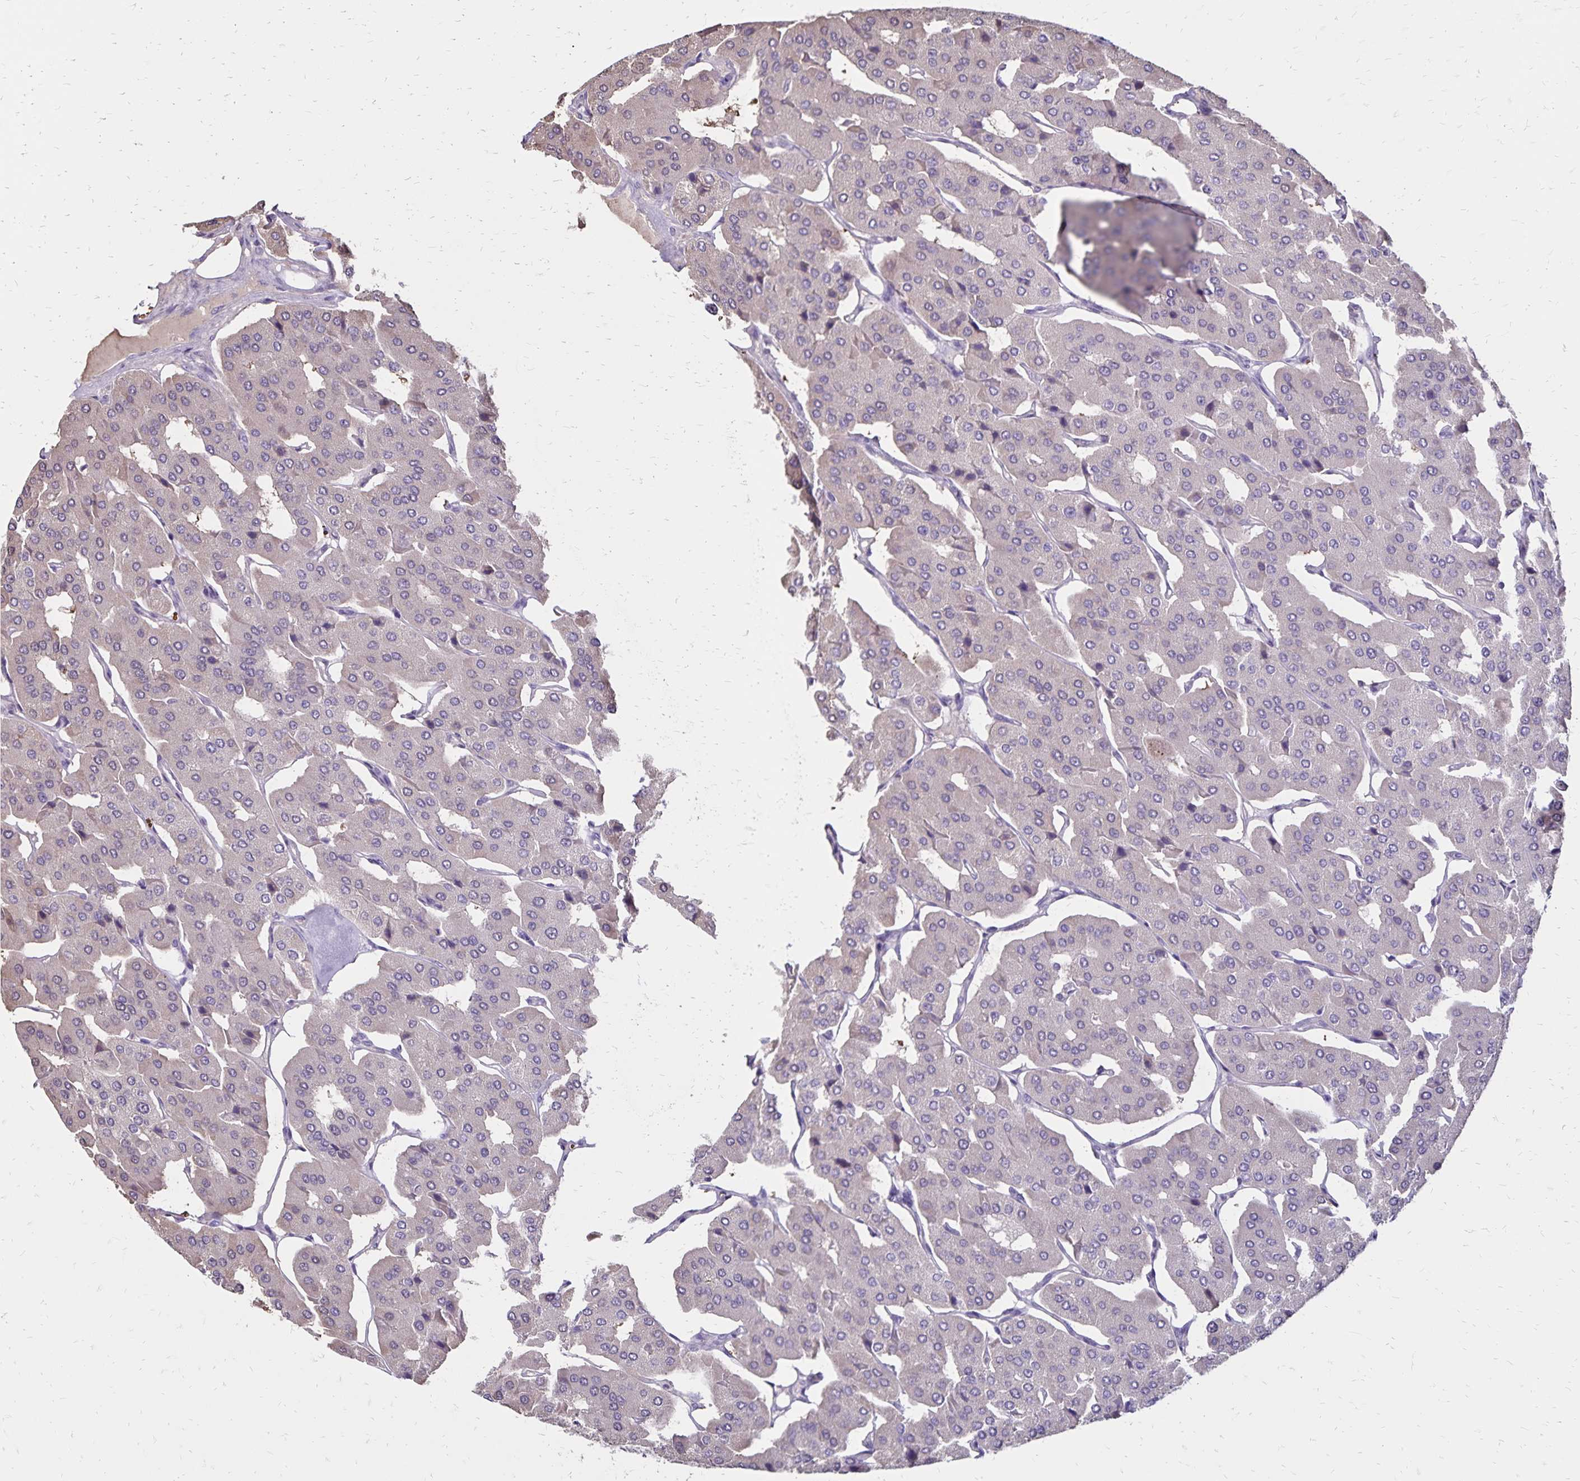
{"staining": {"intensity": "negative", "quantity": "none", "location": "none"}, "tissue": "parathyroid gland", "cell_type": "Glandular cells", "image_type": "normal", "snomed": [{"axis": "morphology", "description": "Normal tissue, NOS"}, {"axis": "morphology", "description": "Adenoma, NOS"}, {"axis": "topography", "description": "Parathyroid gland"}], "caption": "DAB (3,3'-diaminobenzidine) immunohistochemical staining of unremarkable parathyroid gland displays no significant positivity in glandular cells. The staining was performed using DAB (3,3'-diaminobenzidine) to visualize the protein expression in brown, while the nuclei were stained in blue with hematoxylin (Magnification: 20x).", "gene": "SH3GL3", "patient": {"sex": "female", "age": 86}}